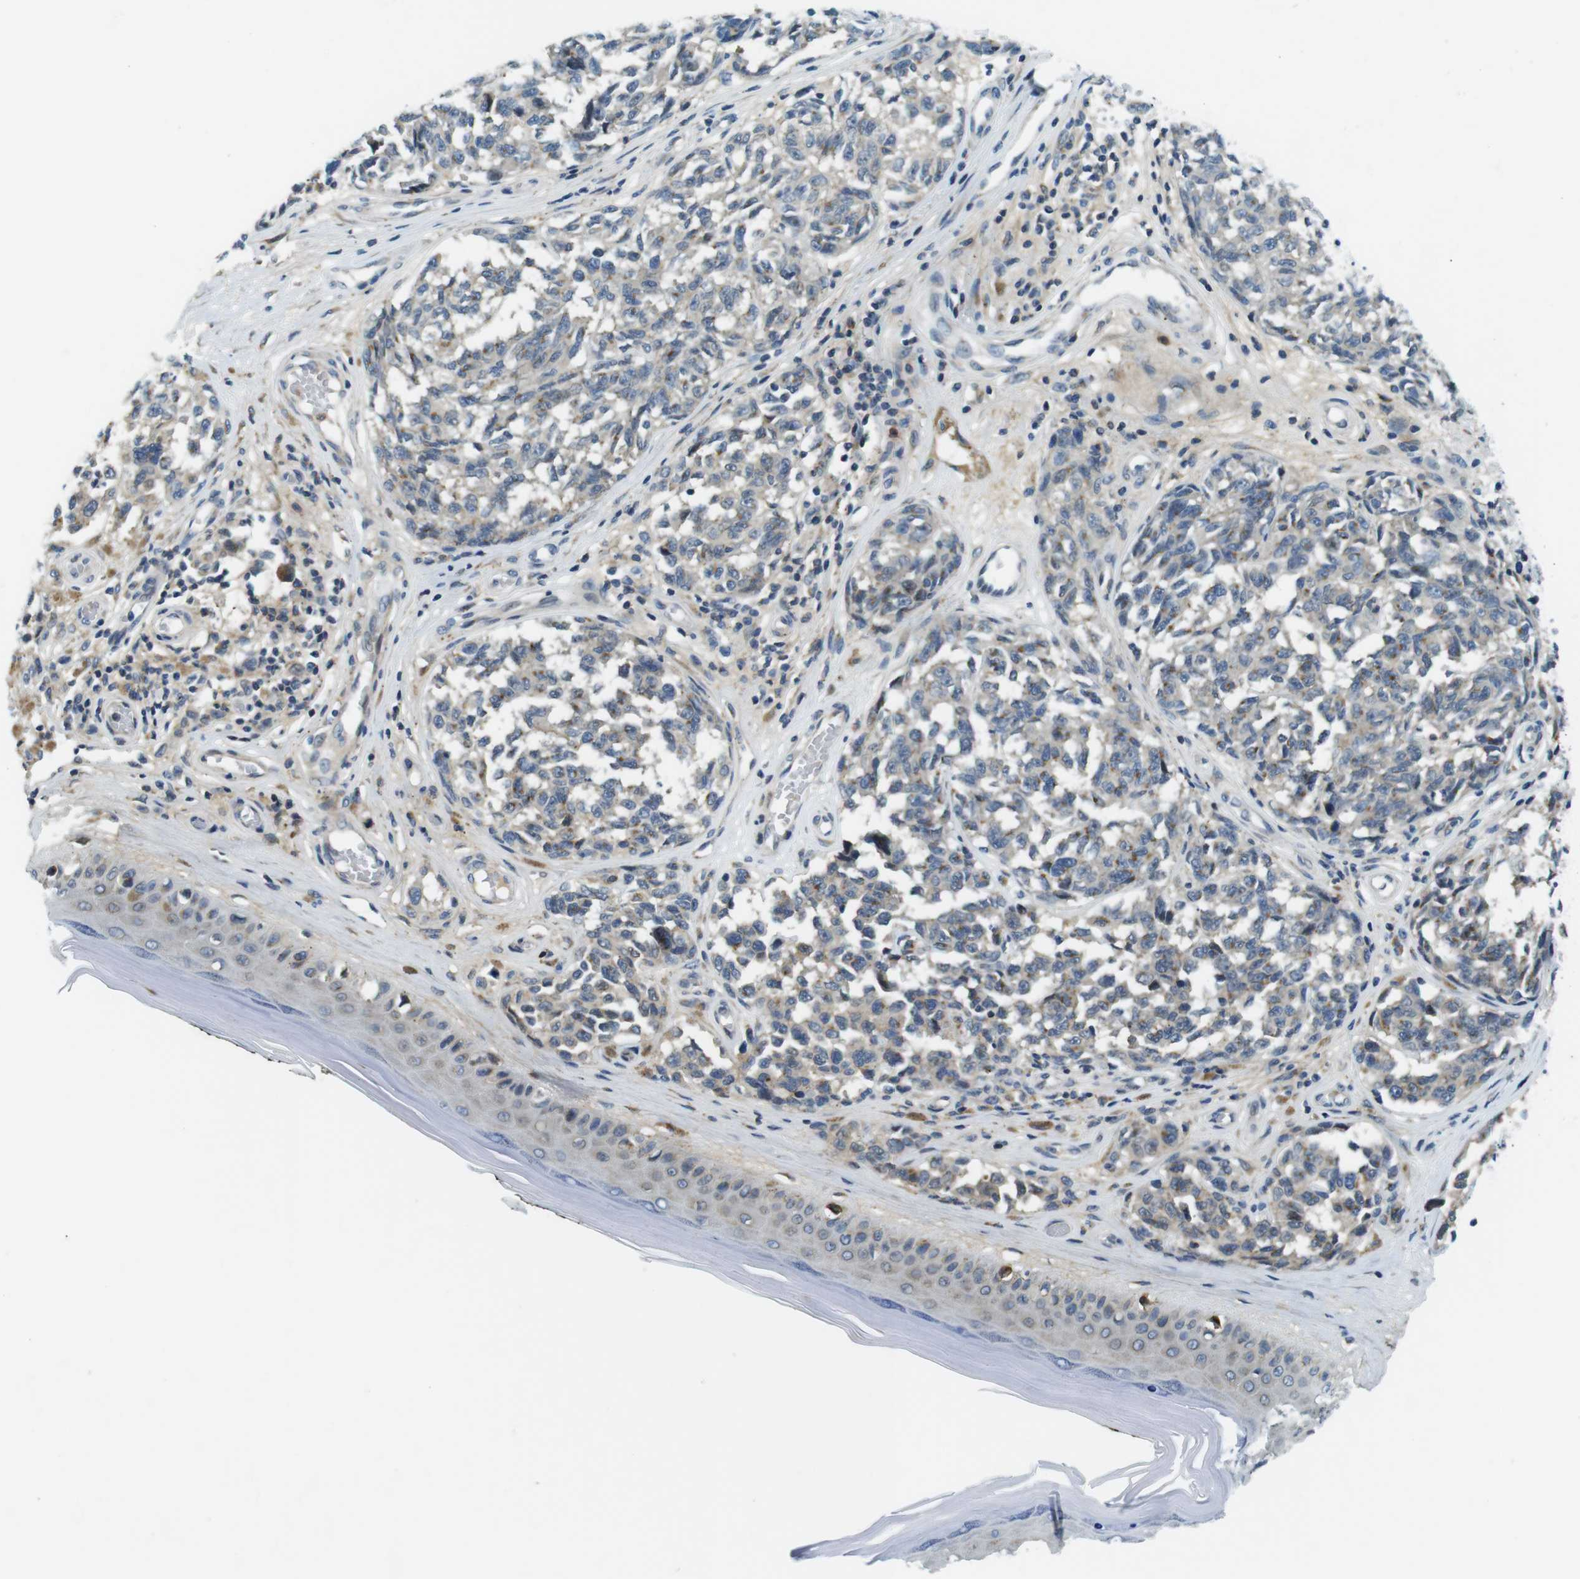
{"staining": {"intensity": "weak", "quantity": "25%-75%", "location": "cytoplasmic/membranous"}, "tissue": "melanoma", "cell_type": "Tumor cells", "image_type": "cancer", "snomed": [{"axis": "morphology", "description": "Malignant melanoma, NOS"}, {"axis": "topography", "description": "Skin"}], "caption": "The photomicrograph shows immunohistochemical staining of malignant melanoma. There is weak cytoplasmic/membranous positivity is seen in approximately 25%-75% of tumor cells.", "gene": "ZDHHC3", "patient": {"sex": "female", "age": 64}}